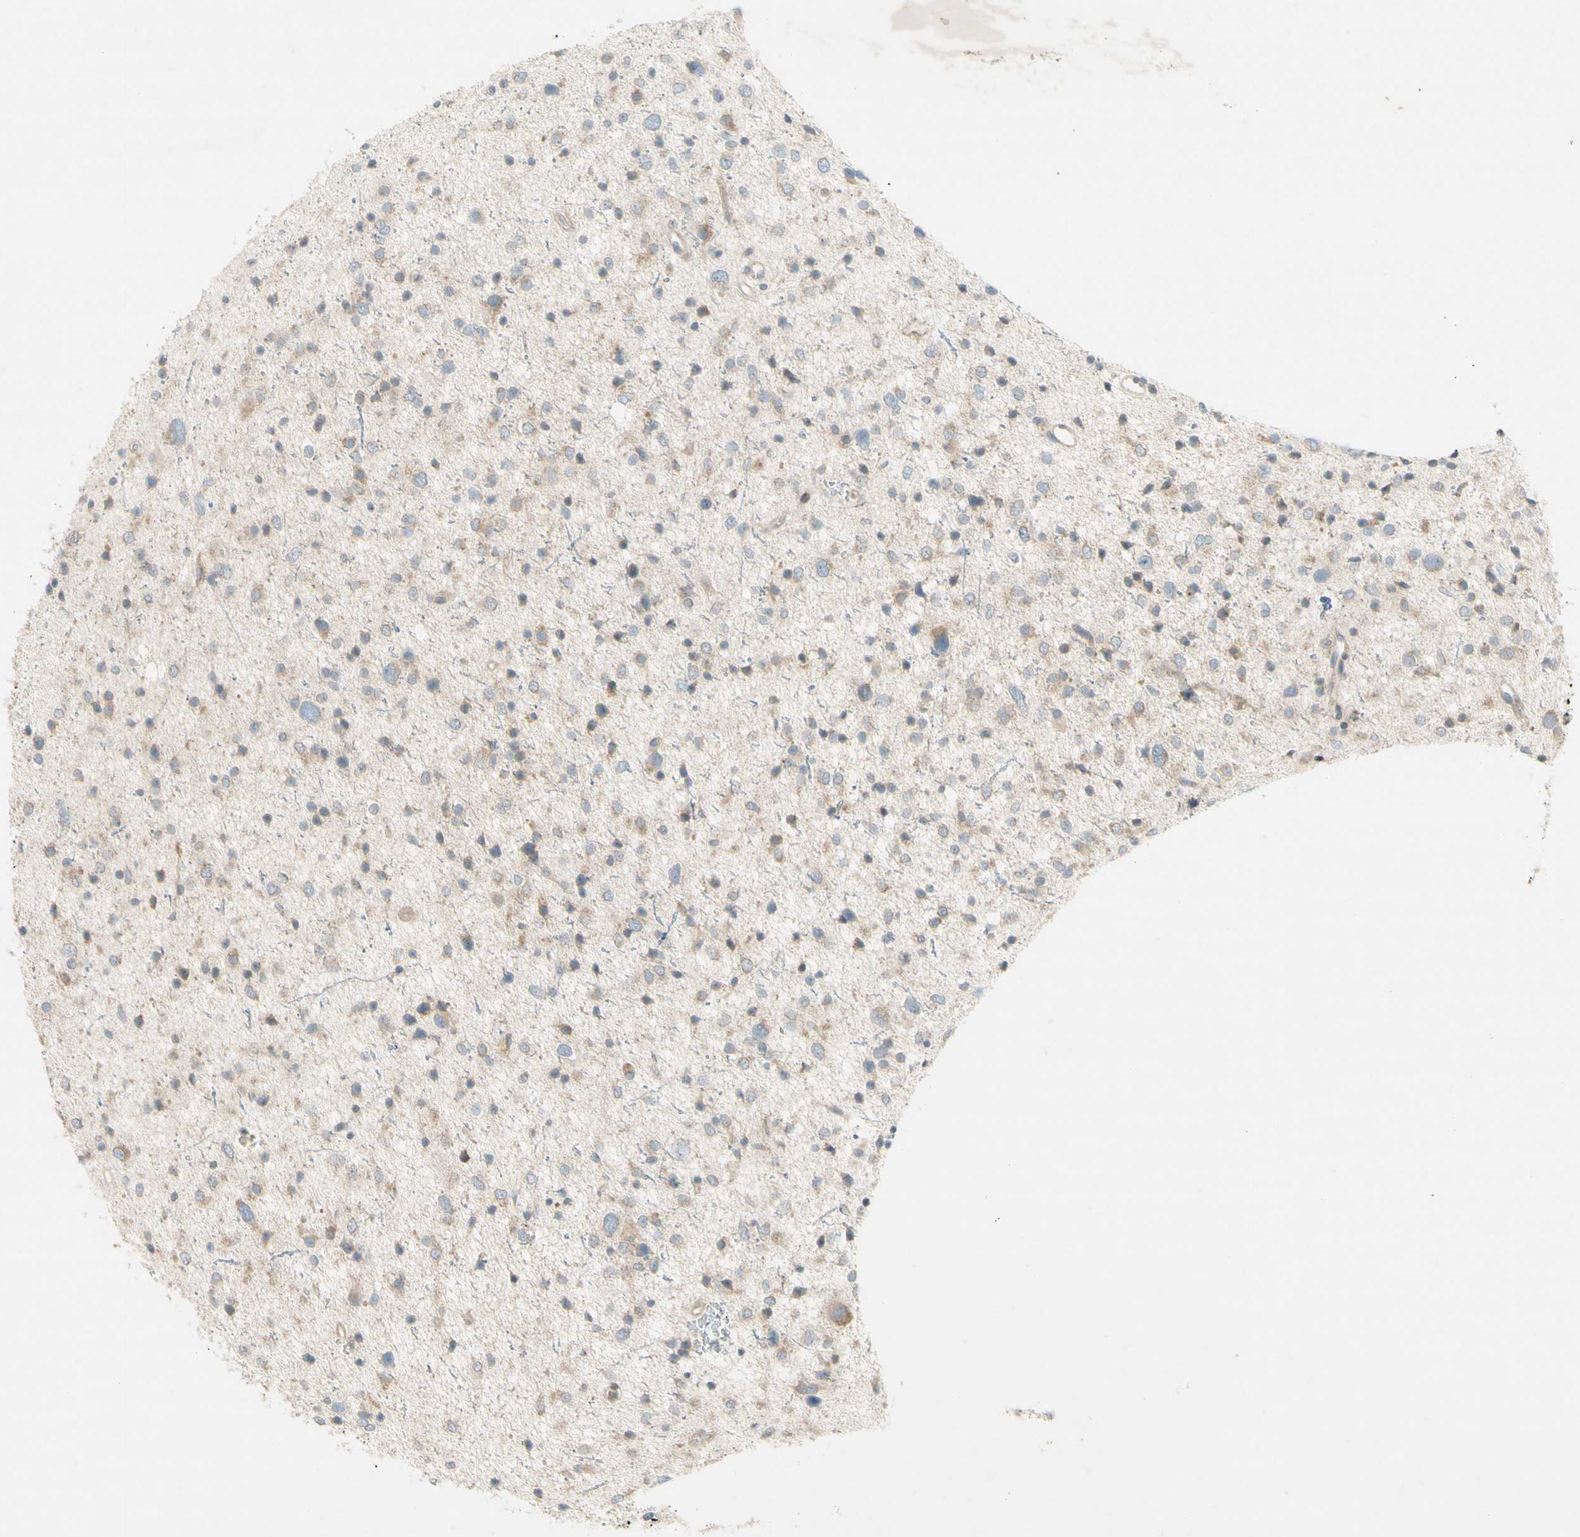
{"staining": {"intensity": "moderate", "quantity": "25%-75%", "location": "cytoplasmic/membranous"}, "tissue": "glioma", "cell_type": "Tumor cells", "image_type": "cancer", "snomed": [{"axis": "morphology", "description": "Glioma, malignant, Low grade"}, {"axis": "topography", "description": "Brain"}], "caption": "Immunohistochemical staining of glioma demonstrates medium levels of moderate cytoplasmic/membranous expression in approximately 25%-75% of tumor cells. Using DAB (brown) and hematoxylin (blue) stains, captured at high magnification using brightfield microscopy.", "gene": "ETF1", "patient": {"sex": "female", "age": 37}}